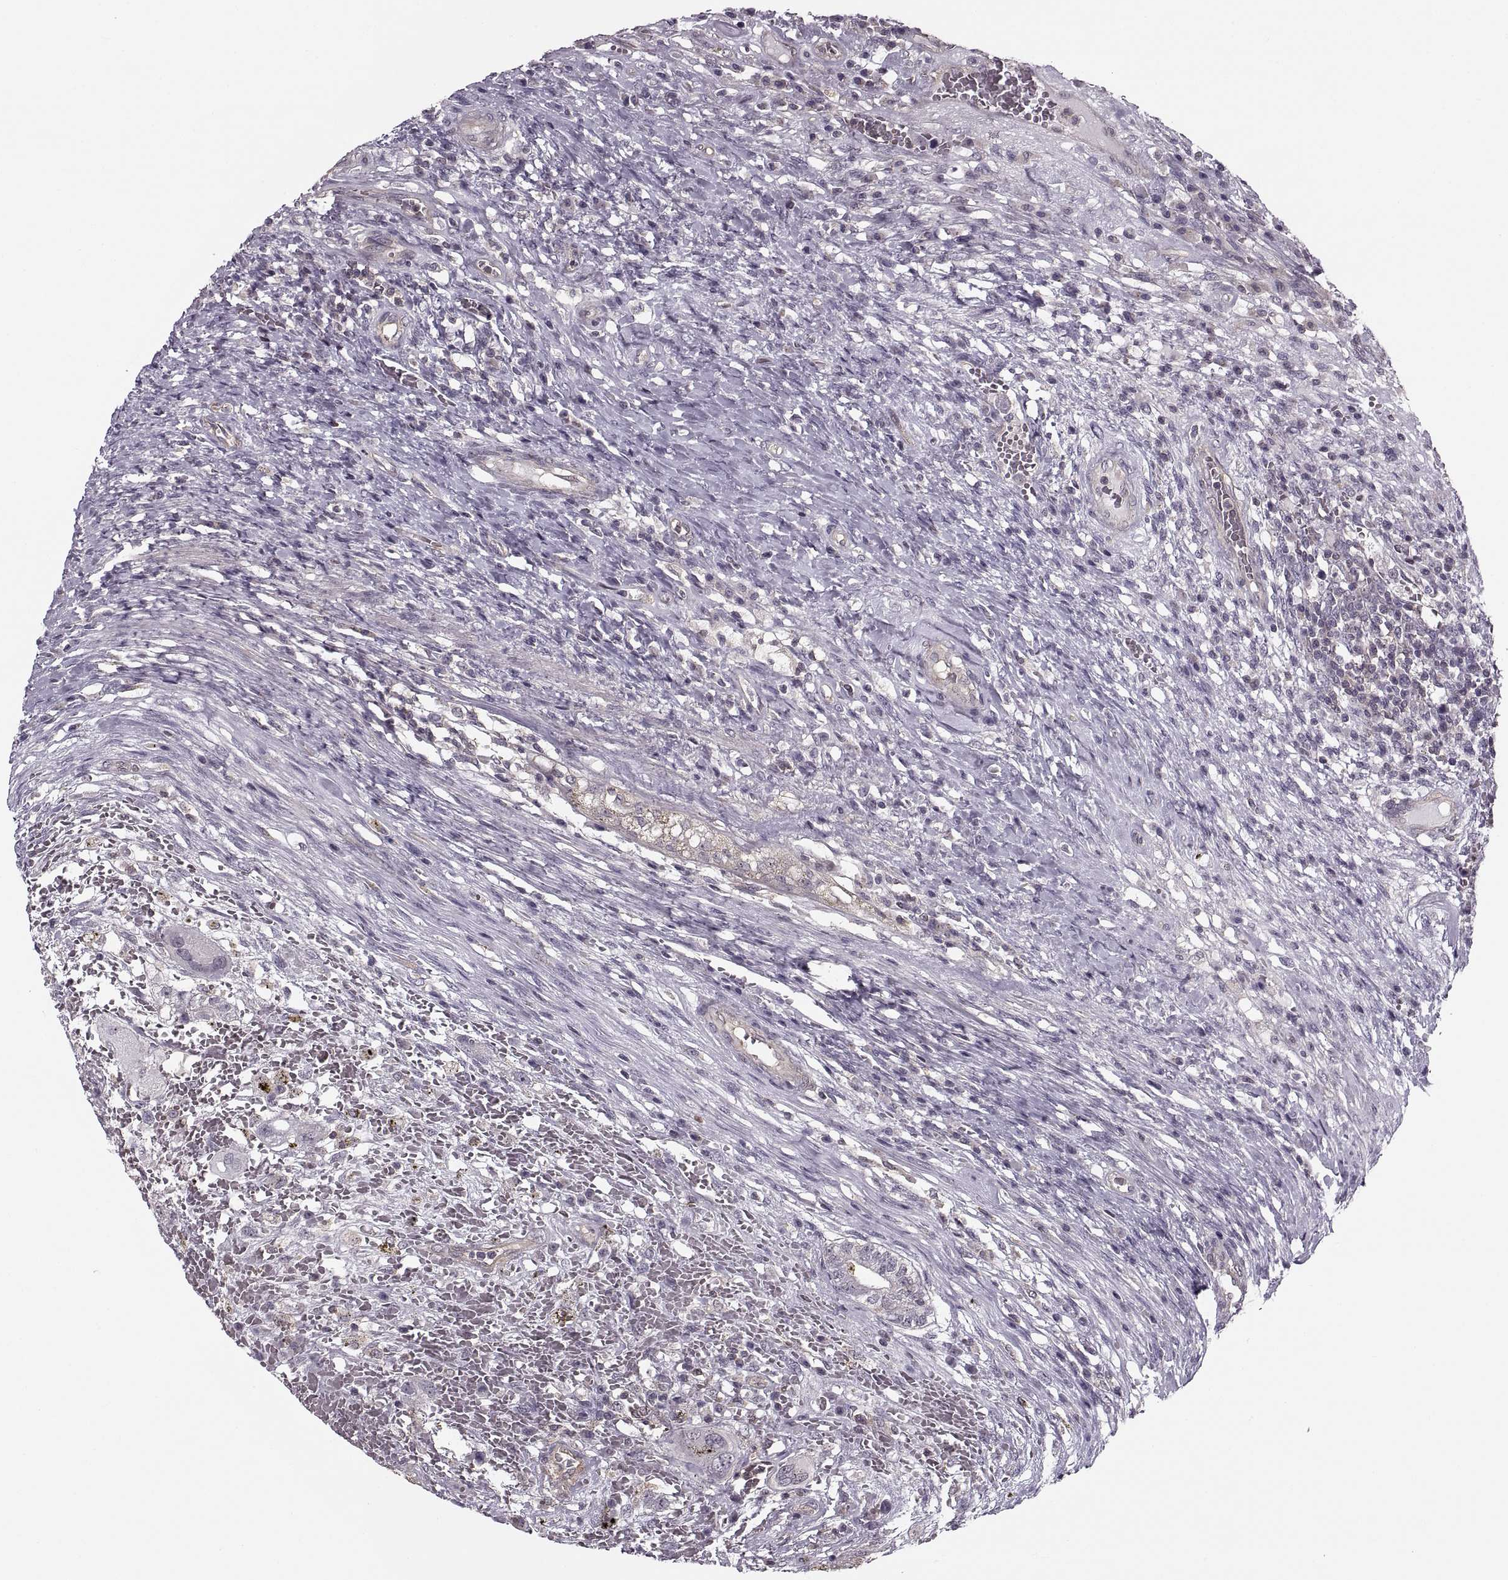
{"staining": {"intensity": "negative", "quantity": "none", "location": "none"}, "tissue": "testis cancer", "cell_type": "Tumor cells", "image_type": "cancer", "snomed": [{"axis": "morphology", "description": "Carcinoma, Embryonal, NOS"}, {"axis": "topography", "description": "Testis"}], "caption": "The photomicrograph reveals no significant staining in tumor cells of embryonal carcinoma (testis). (Stains: DAB immunohistochemistry with hematoxylin counter stain, Microscopy: brightfield microscopy at high magnification).", "gene": "LUZP2", "patient": {"sex": "male", "age": 26}}